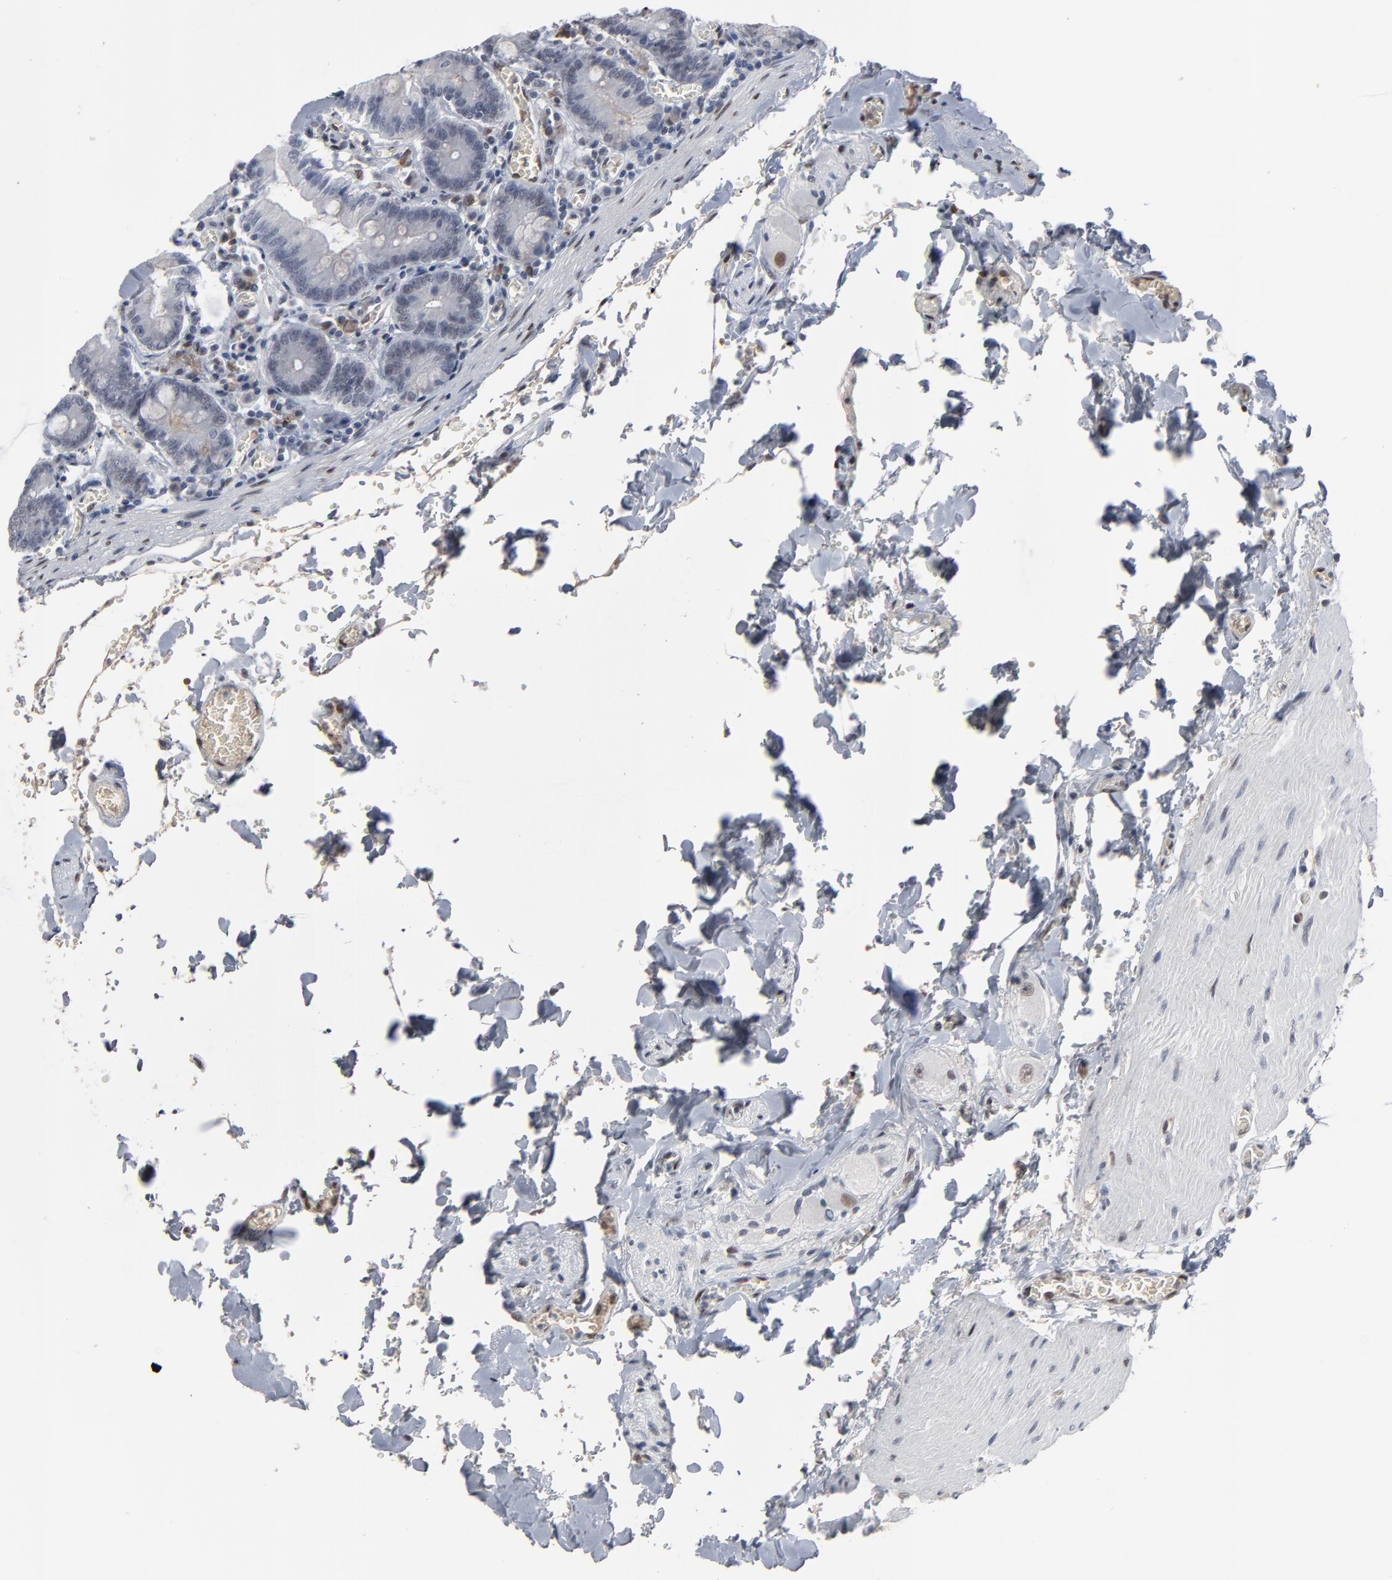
{"staining": {"intensity": "negative", "quantity": "none", "location": "none"}, "tissue": "small intestine", "cell_type": "Glandular cells", "image_type": "normal", "snomed": [{"axis": "morphology", "description": "Normal tissue, NOS"}, {"axis": "topography", "description": "Small intestine"}], "caption": "The immunohistochemistry histopathology image has no significant positivity in glandular cells of small intestine. (IHC, brightfield microscopy, high magnification).", "gene": "ATF7", "patient": {"sex": "male", "age": 71}}